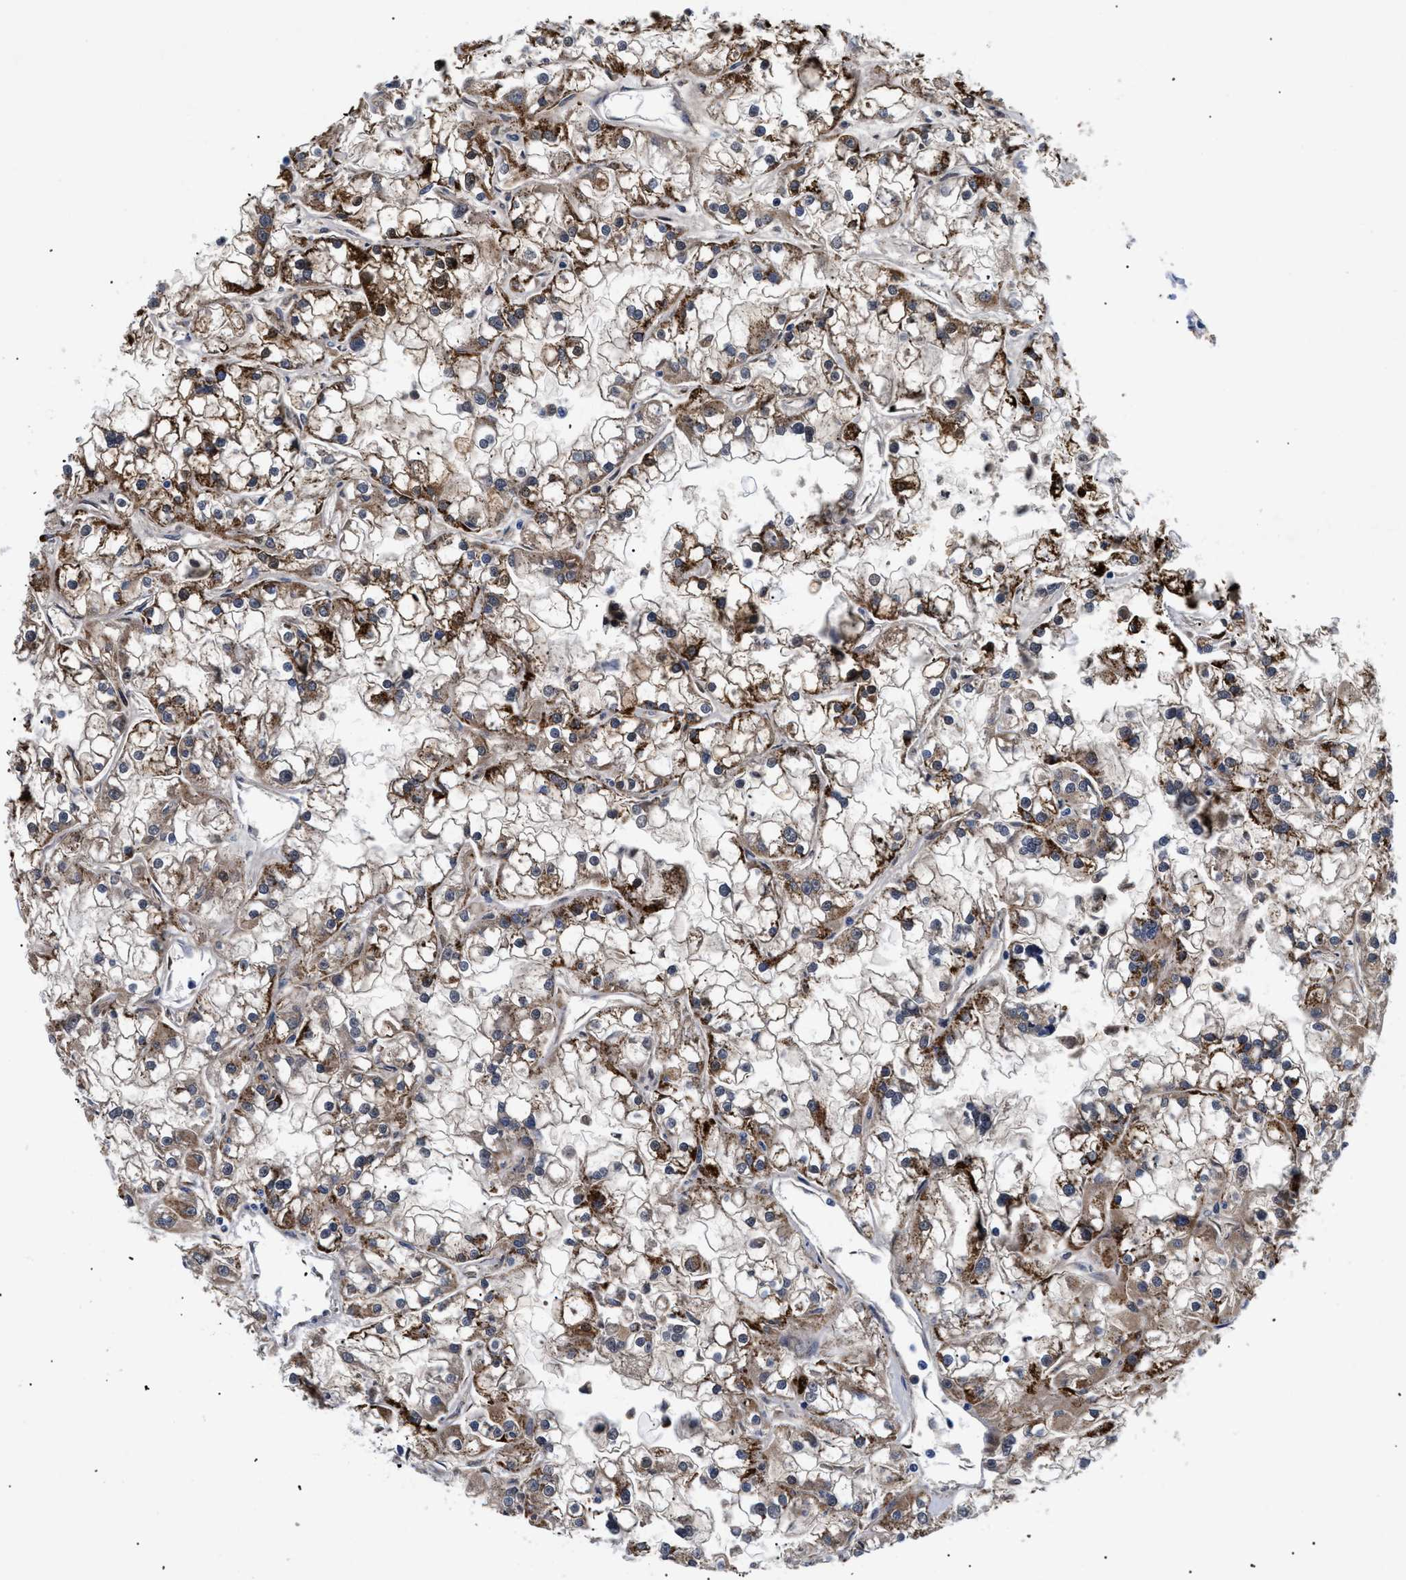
{"staining": {"intensity": "strong", "quantity": "25%-75%", "location": "cytoplasmic/membranous"}, "tissue": "renal cancer", "cell_type": "Tumor cells", "image_type": "cancer", "snomed": [{"axis": "morphology", "description": "Adenocarcinoma, NOS"}, {"axis": "topography", "description": "Kidney"}], "caption": "Renal cancer (adenocarcinoma) stained with a protein marker reveals strong staining in tumor cells.", "gene": "GPR149", "patient": {"sex": "female", "age": 52}}